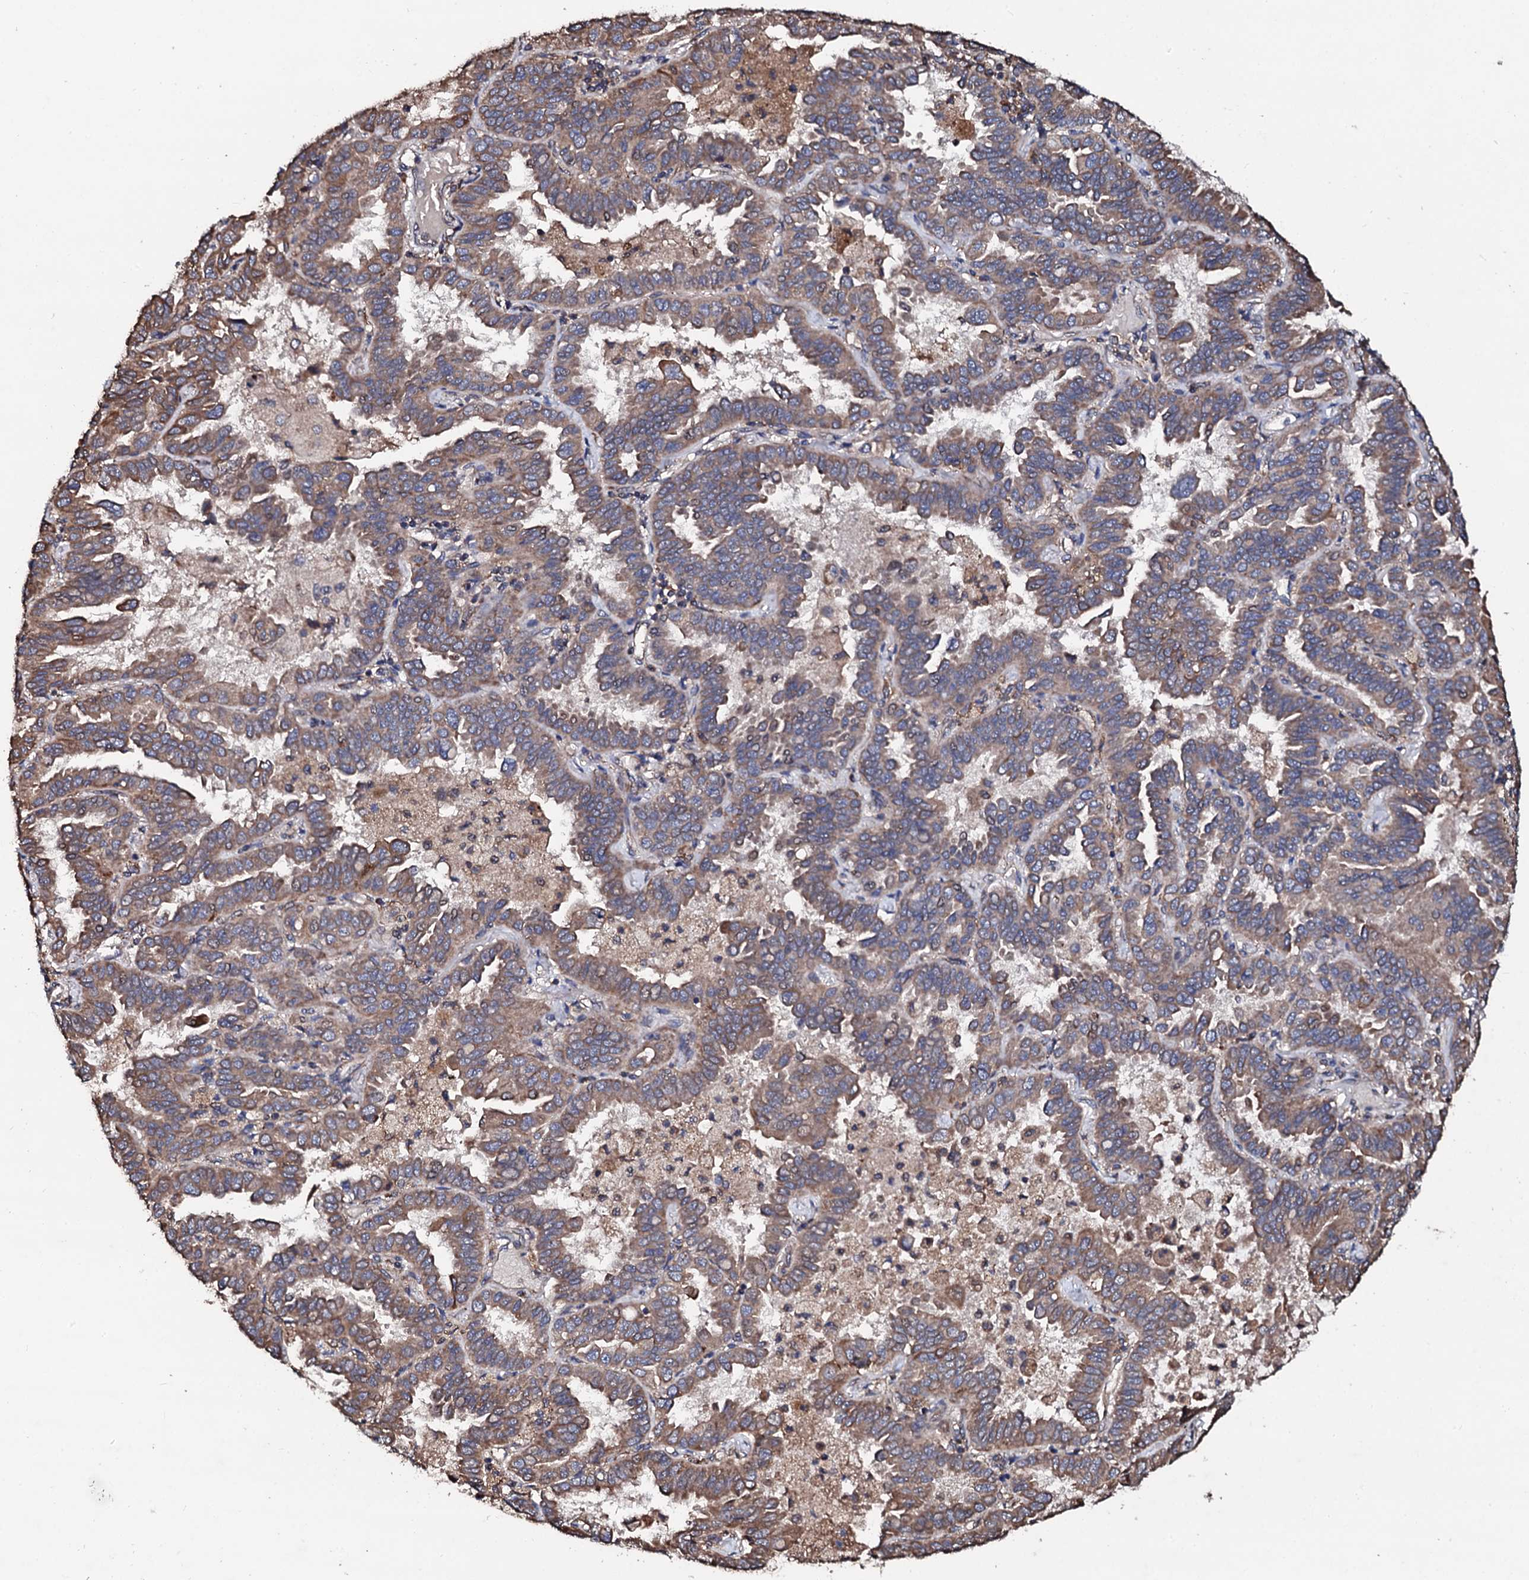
{"staining": {"intensity": "moderate", "quantity": ">75%", "location": "cytoplasmic/membranous"}, "tissue": "lung cancer", "cell_type": "Tumor cells", "image_type": "cancer", "snomed": [{"axis": "morphology", "description": "Adenocarcinoma, NOS"}, {"axis": "topography", "description": "Lung"}], "caption": "Lung cancer tissue exhibits moderate cytoplasmic/membranous expression in about >75% of tumor cells, visualized by immunohistochemistry.", "gene": "CKAP5", "patient": {"sex": "male", "age": 64}}